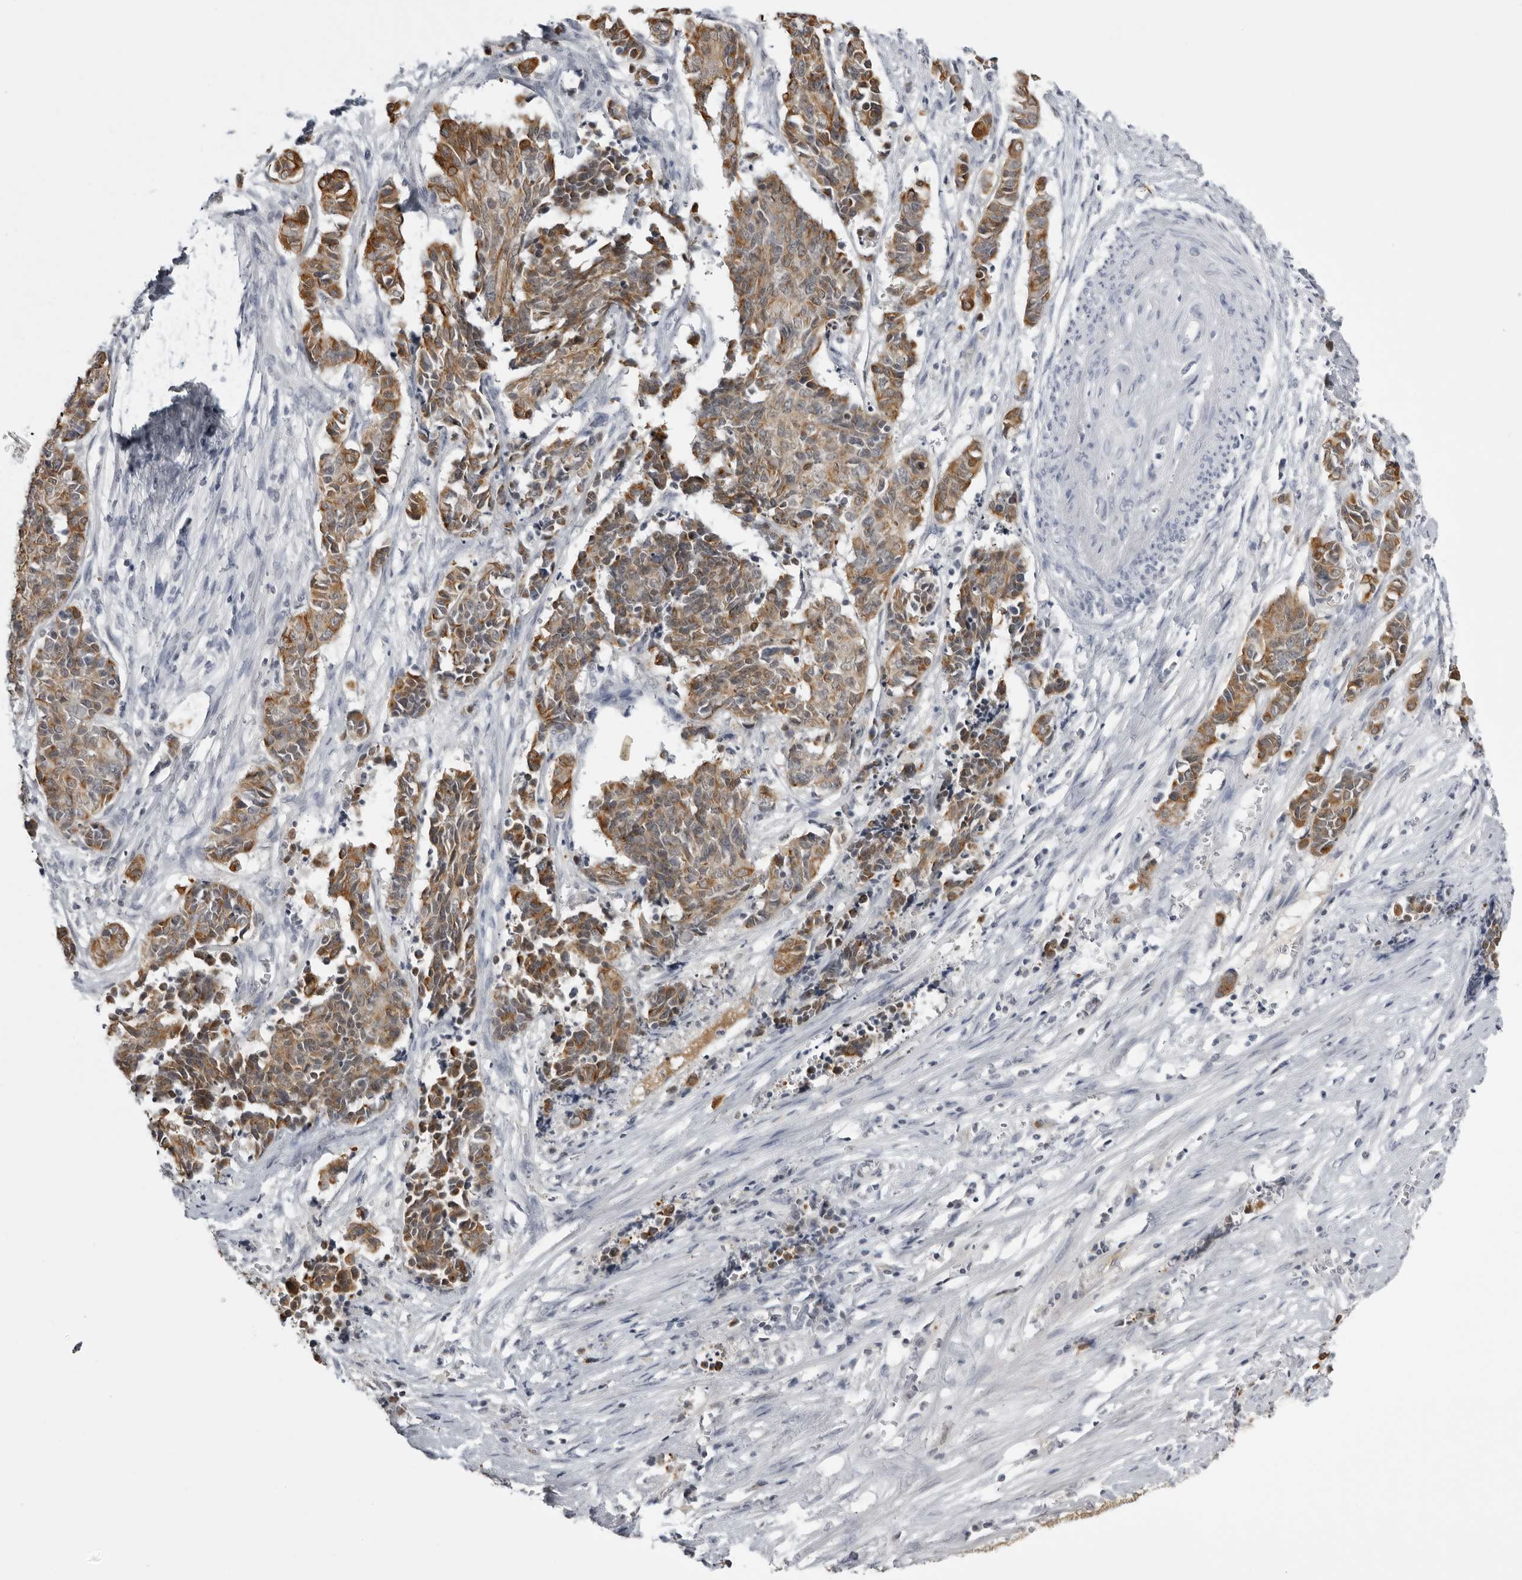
{"staining": {"intensity": "moderate", "quantity": ">75%", "location": "cytoplasmic/membranous"}, "tissue": "cervical cancer", "cell_type": "Tumor cells", "image_type": "cancer", "snomed": [{"axis": "morphology", "description": "Normal tissue, NOS"}, {"axis": "morphology", "description": "Squamous cell carcinoma, NOS"}, {"axis": "topography", "description": "Cervix"}], "caption": "Approximately >75% of tumor cells in cervical squamous cell carcinoma display moderate cytoplasmic/membranous protein expression as visualized by brown immunohistochemical staining.", "gene": "SERPINF2", "patient": {"sex": "female", "age": 35}}